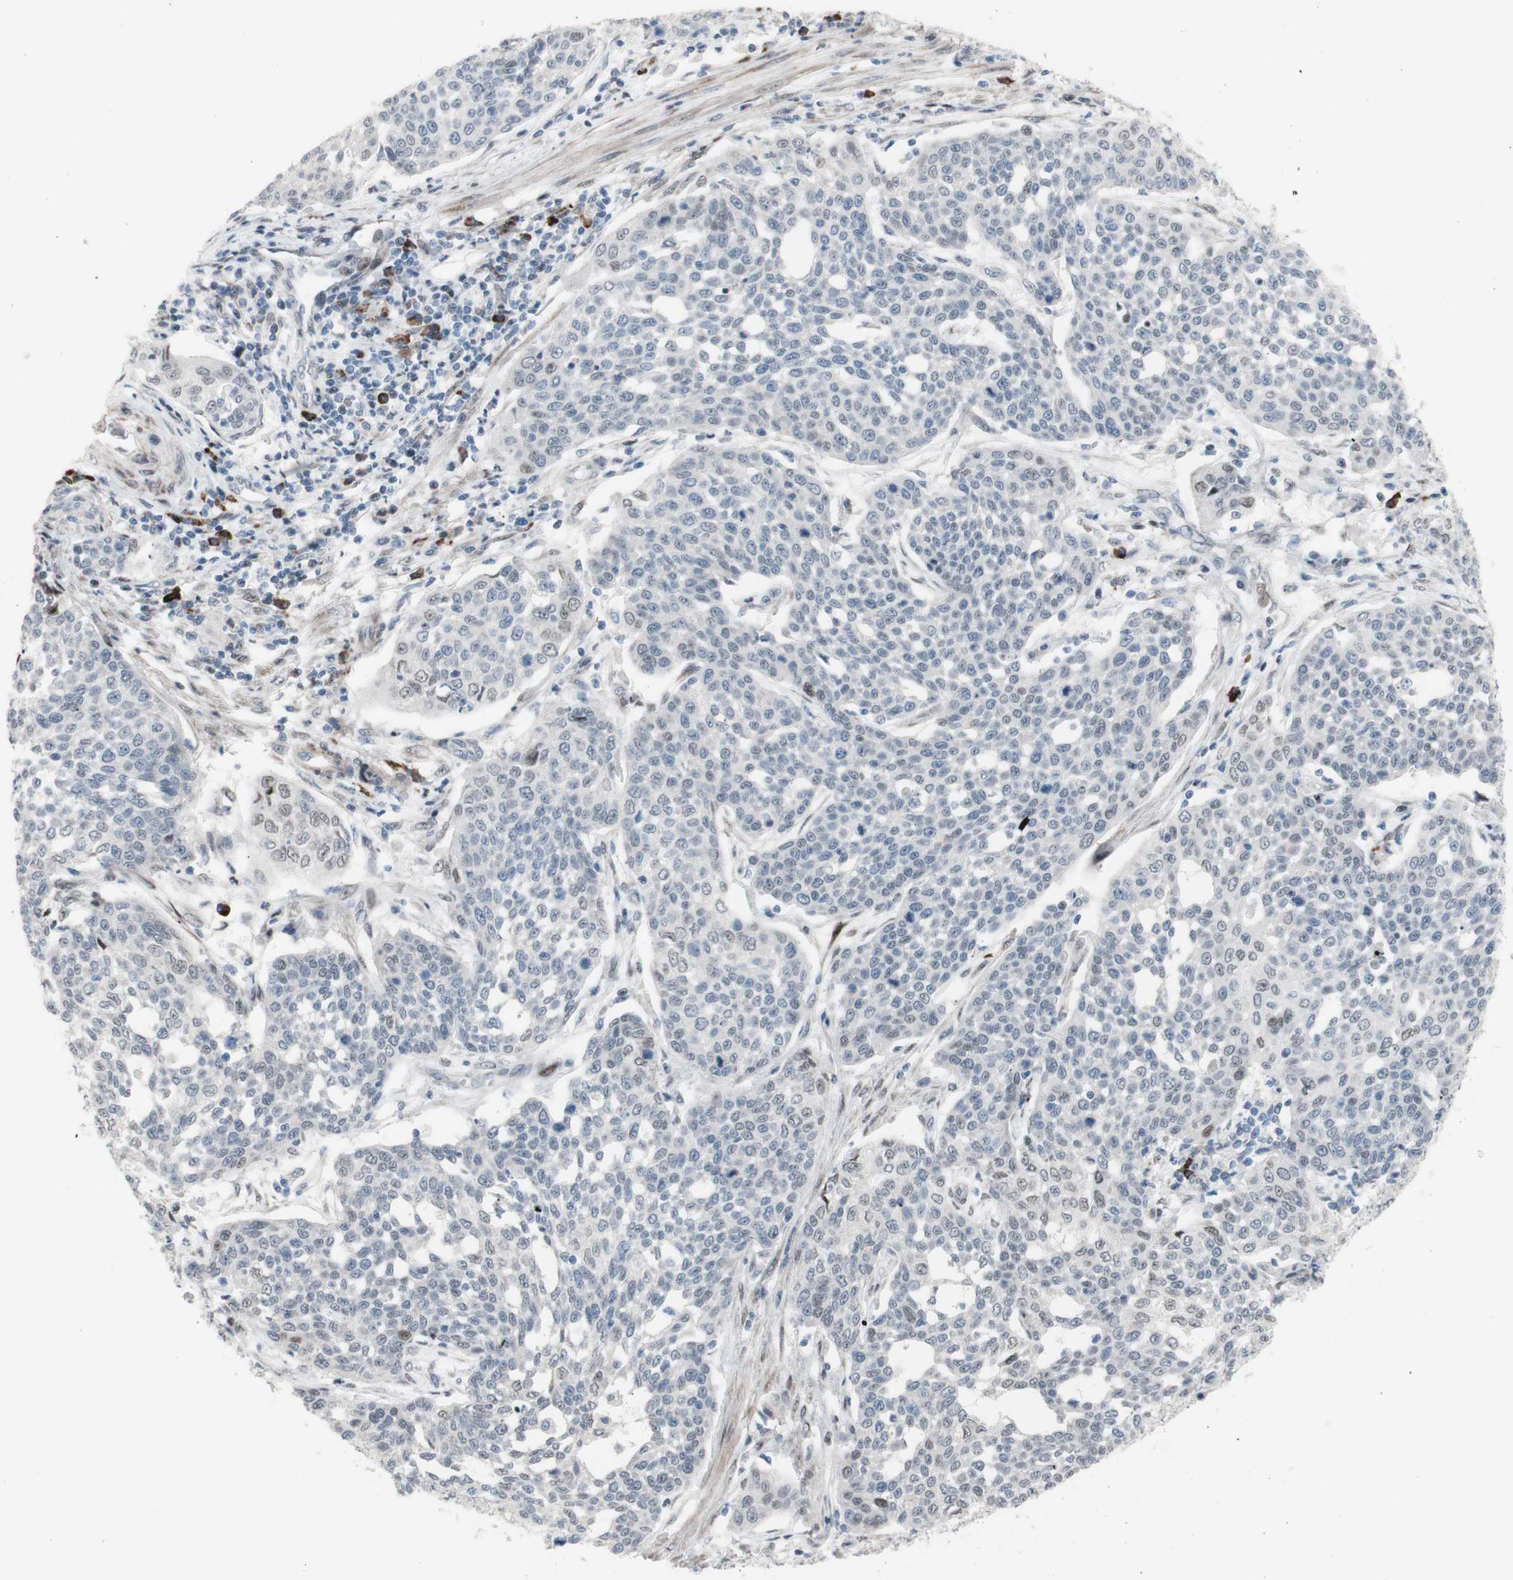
{"staining": {"intensity": "negative", "quantity": "none", "location": "none"}, "tissue": "cervical cancer", "cell_type": "Tumor cells", "image_type": "cancer", "snomed": [{"axis": "morphology", "description": "Squamous cell carcinoma, NOS"}, {"axis": "topography", "description": "Cervix"}], "caption": "This is a photomicrograph of immunohistochemistry (IHC) staining of cervical cancer, which shows no staining in tumor cells.", "gene": "PHTF2", "patient": {"sex": "female", "age": 34}}